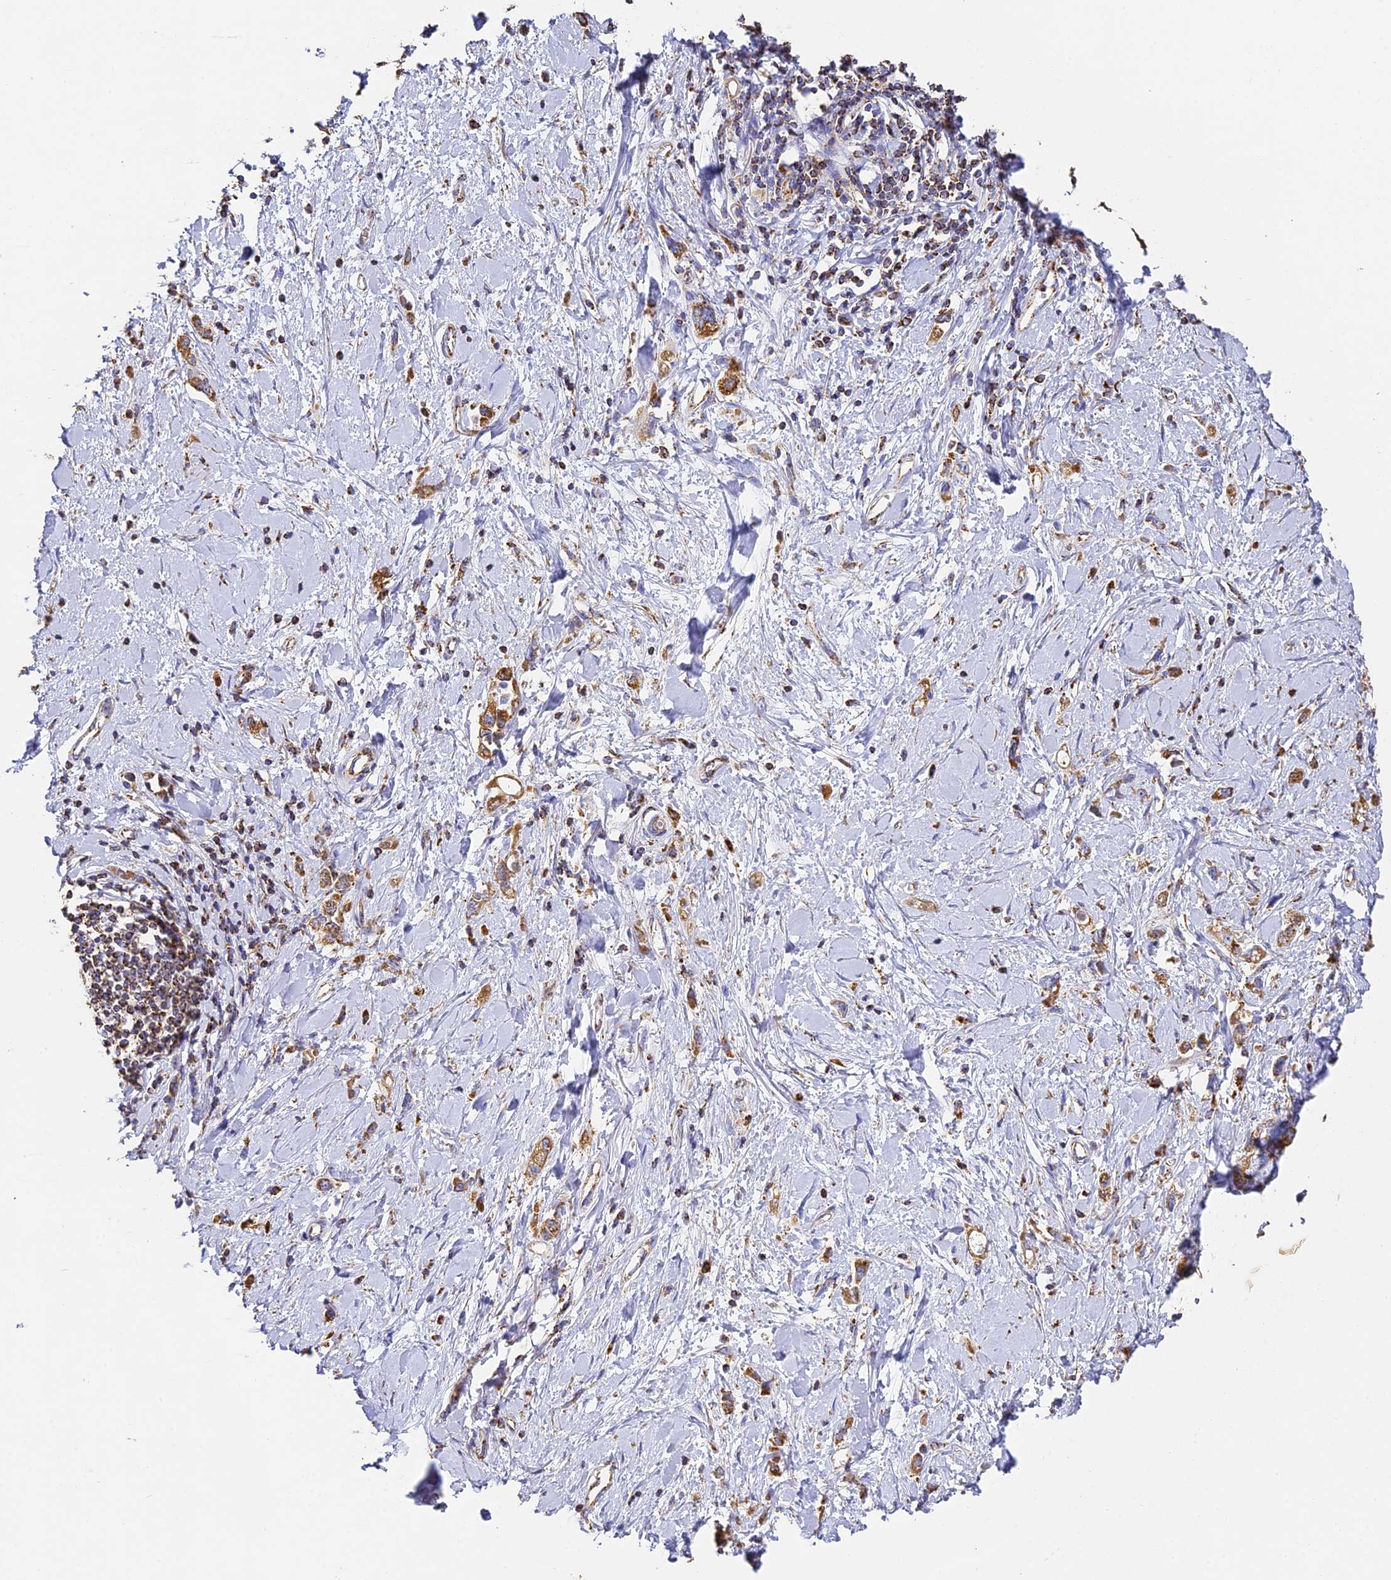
{"staining": {"intensity": "moderate", "quantity": "25%-75%", "location": "cytoplasmic/membranous"}, "tissue": "stomach cancer", "cell_type": "Tumor cells", "image_type": "cancer", "snomed": [{"axis": "morphology", "description": "Adenocarcinoma, NOS"}, {"axis": "topography", "description": "Stomach"}], "caption": "Adenocarcinoma (stomach) was stained to show a protein in brown. There is medium levels of moderate cytoplasmic/membranous staining in approximately 25%-75% of tumor cells.", "gene": "COX6C", "patient": {"sex": "female", "age": 76}}